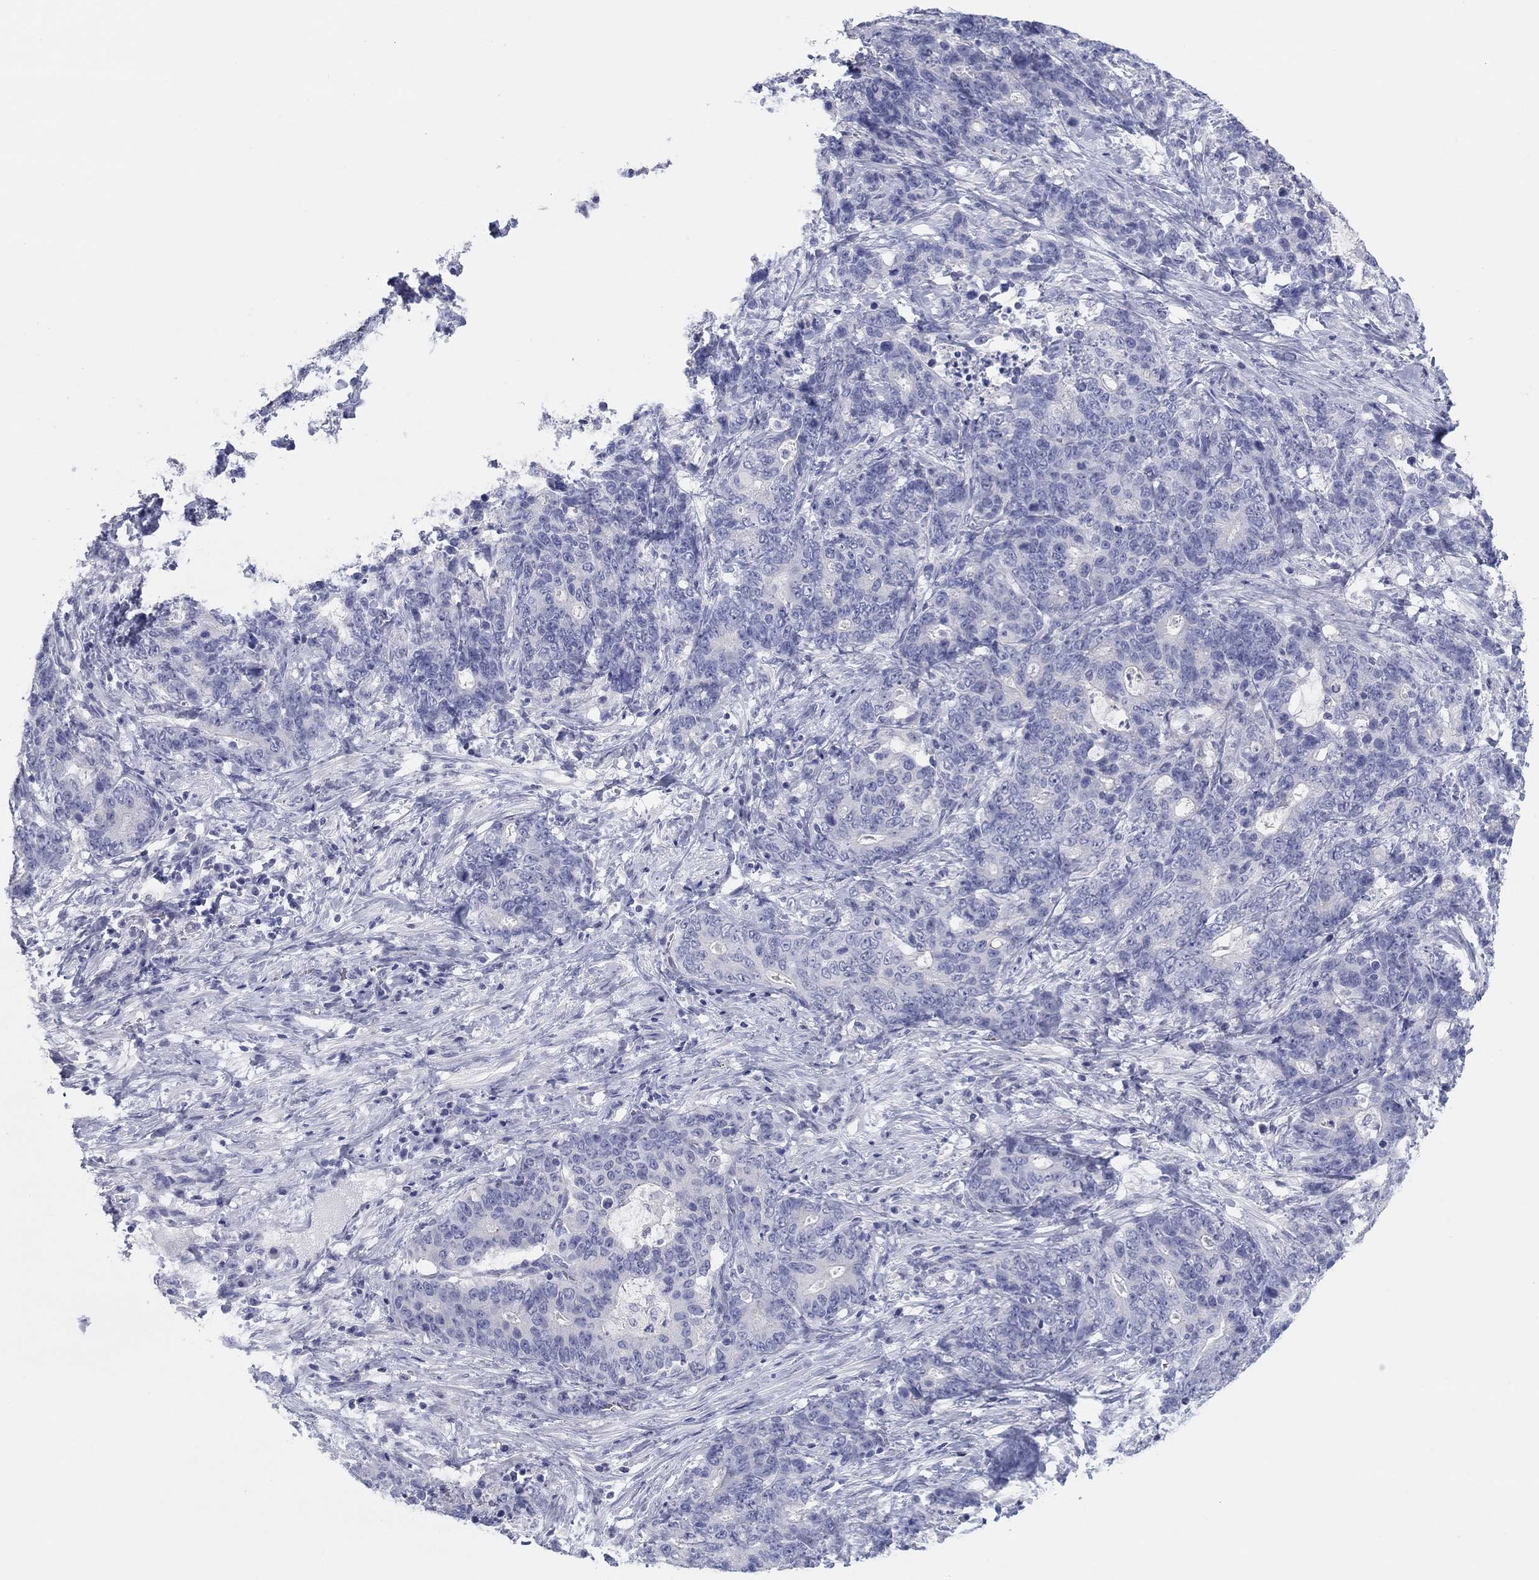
{"staining": {"intensity": "negative", "quantity": "none", "location": "none"}, "tissue": "stomach cancer", "cell_type": "Tumor cells", "image_type": "cancer", "snomed": [{"axis": "morphology", "description": "Normal tissue, NOS"}, {"axis": "morphology", "description": "Adenocarcinoma, NOS"}, {"axis": "topography", "description": "Stomach"}], "caption": "Tumor cells are negative for brown protein staining in adenocarcinoma (stomach). (DAB (3,3'-diaminobenzidine) immunohistochemistry with hematoxylin counter stain).", "gene": "CPNE6", "patient": {"sex": "female", "age": 64}}